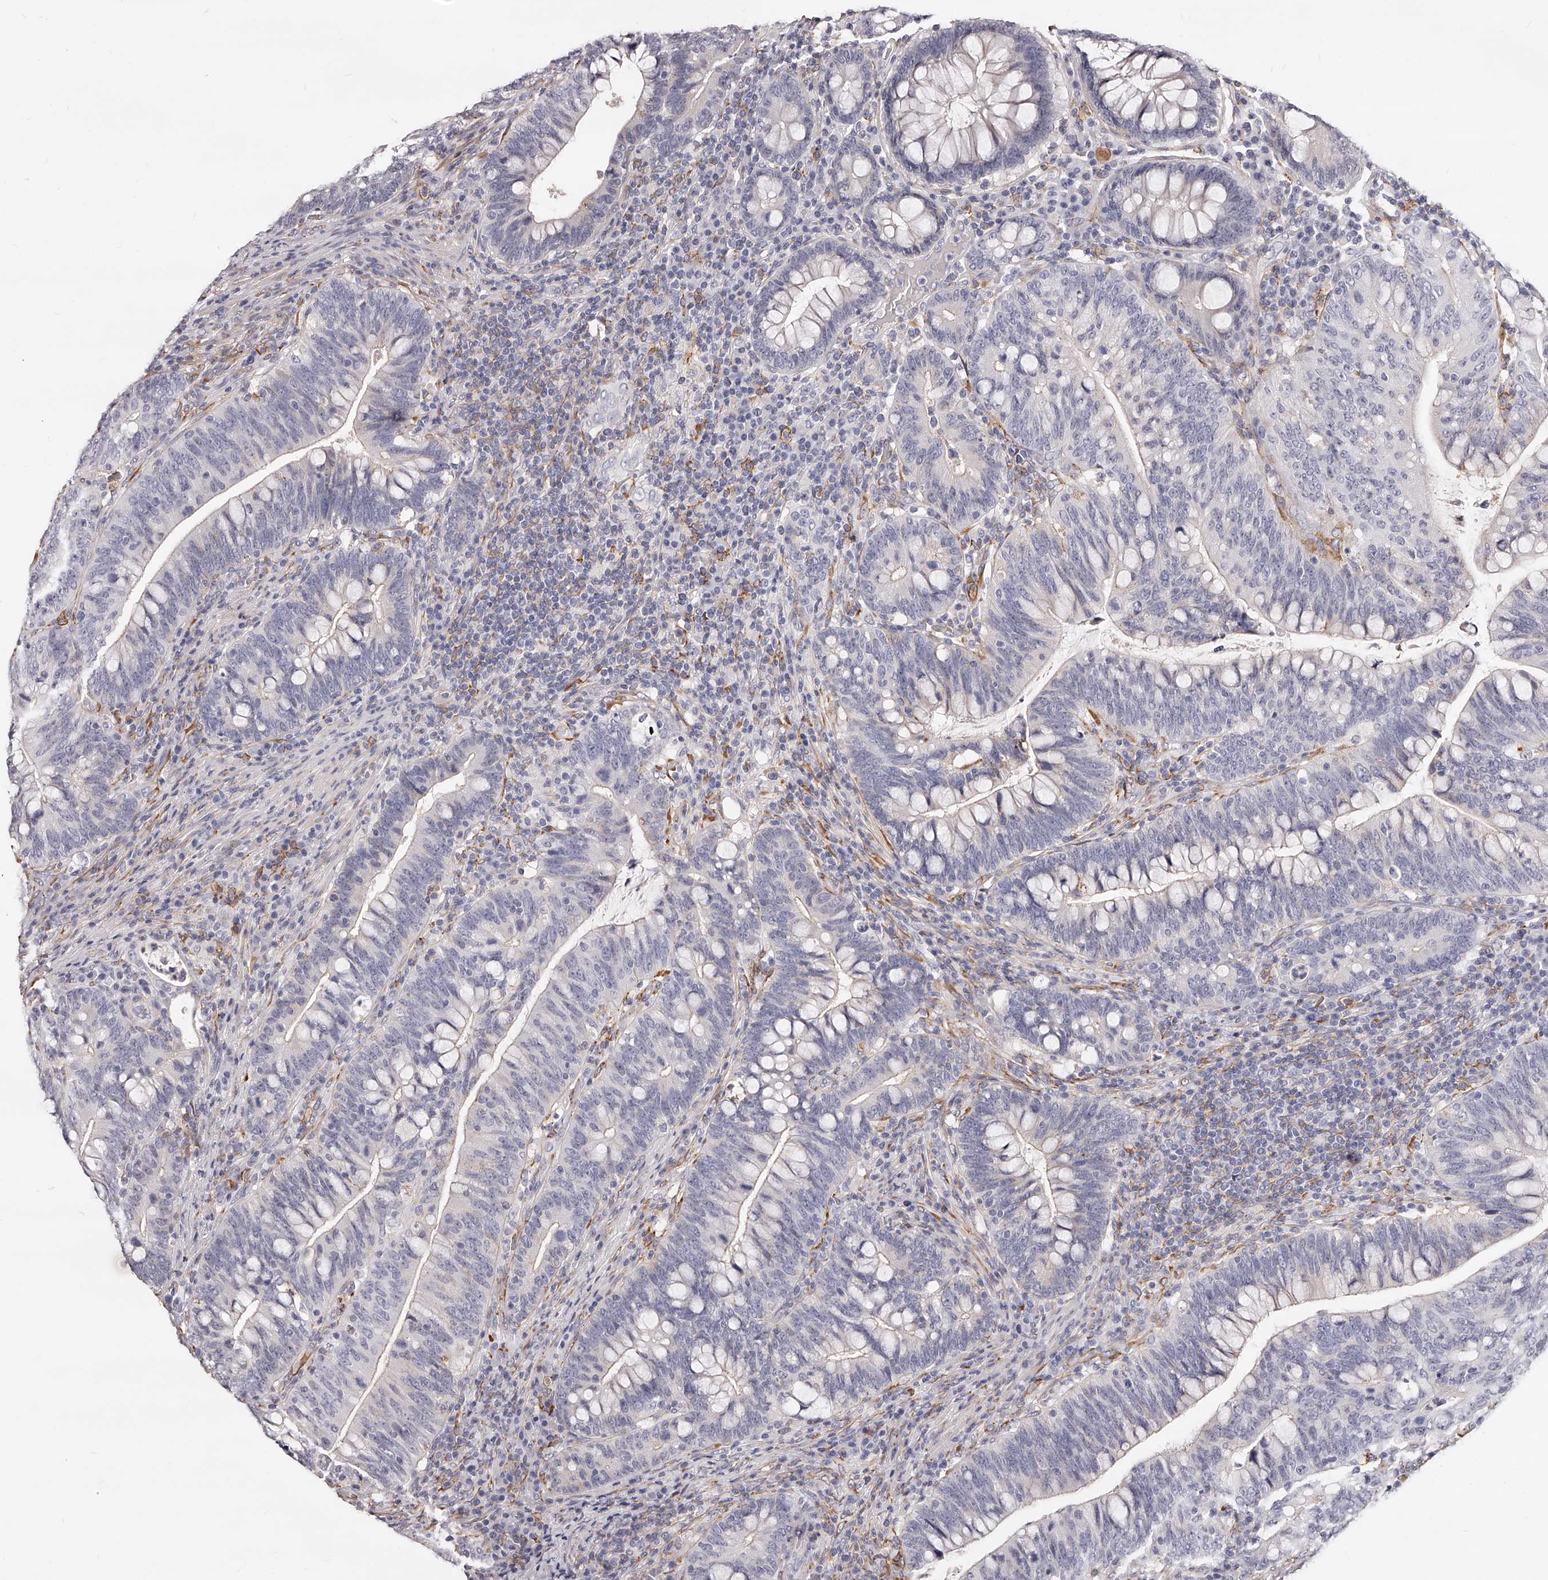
{"staining": {"intensity": "negative", "quantity": "none", "location": "none"}, "tissue": "colorectal cancer", "cell_type": "Tumor cells", "image_type": "cancer", "snomed": [{"axis": "morphology", "description": "Adenocarcinoma, NOS"}, {"axis": "topography", "description": "Colon"}], "caption": "Immunohistochemistry of human colorectal adenocarcinoma shows no positivity in tumor cells. (Brightfield microscopy of DAB (3,3'-diaminobenzidine) IHC at high magnification).", "gene": "CD82", "patient": {"sex": "female", "age": 66}}